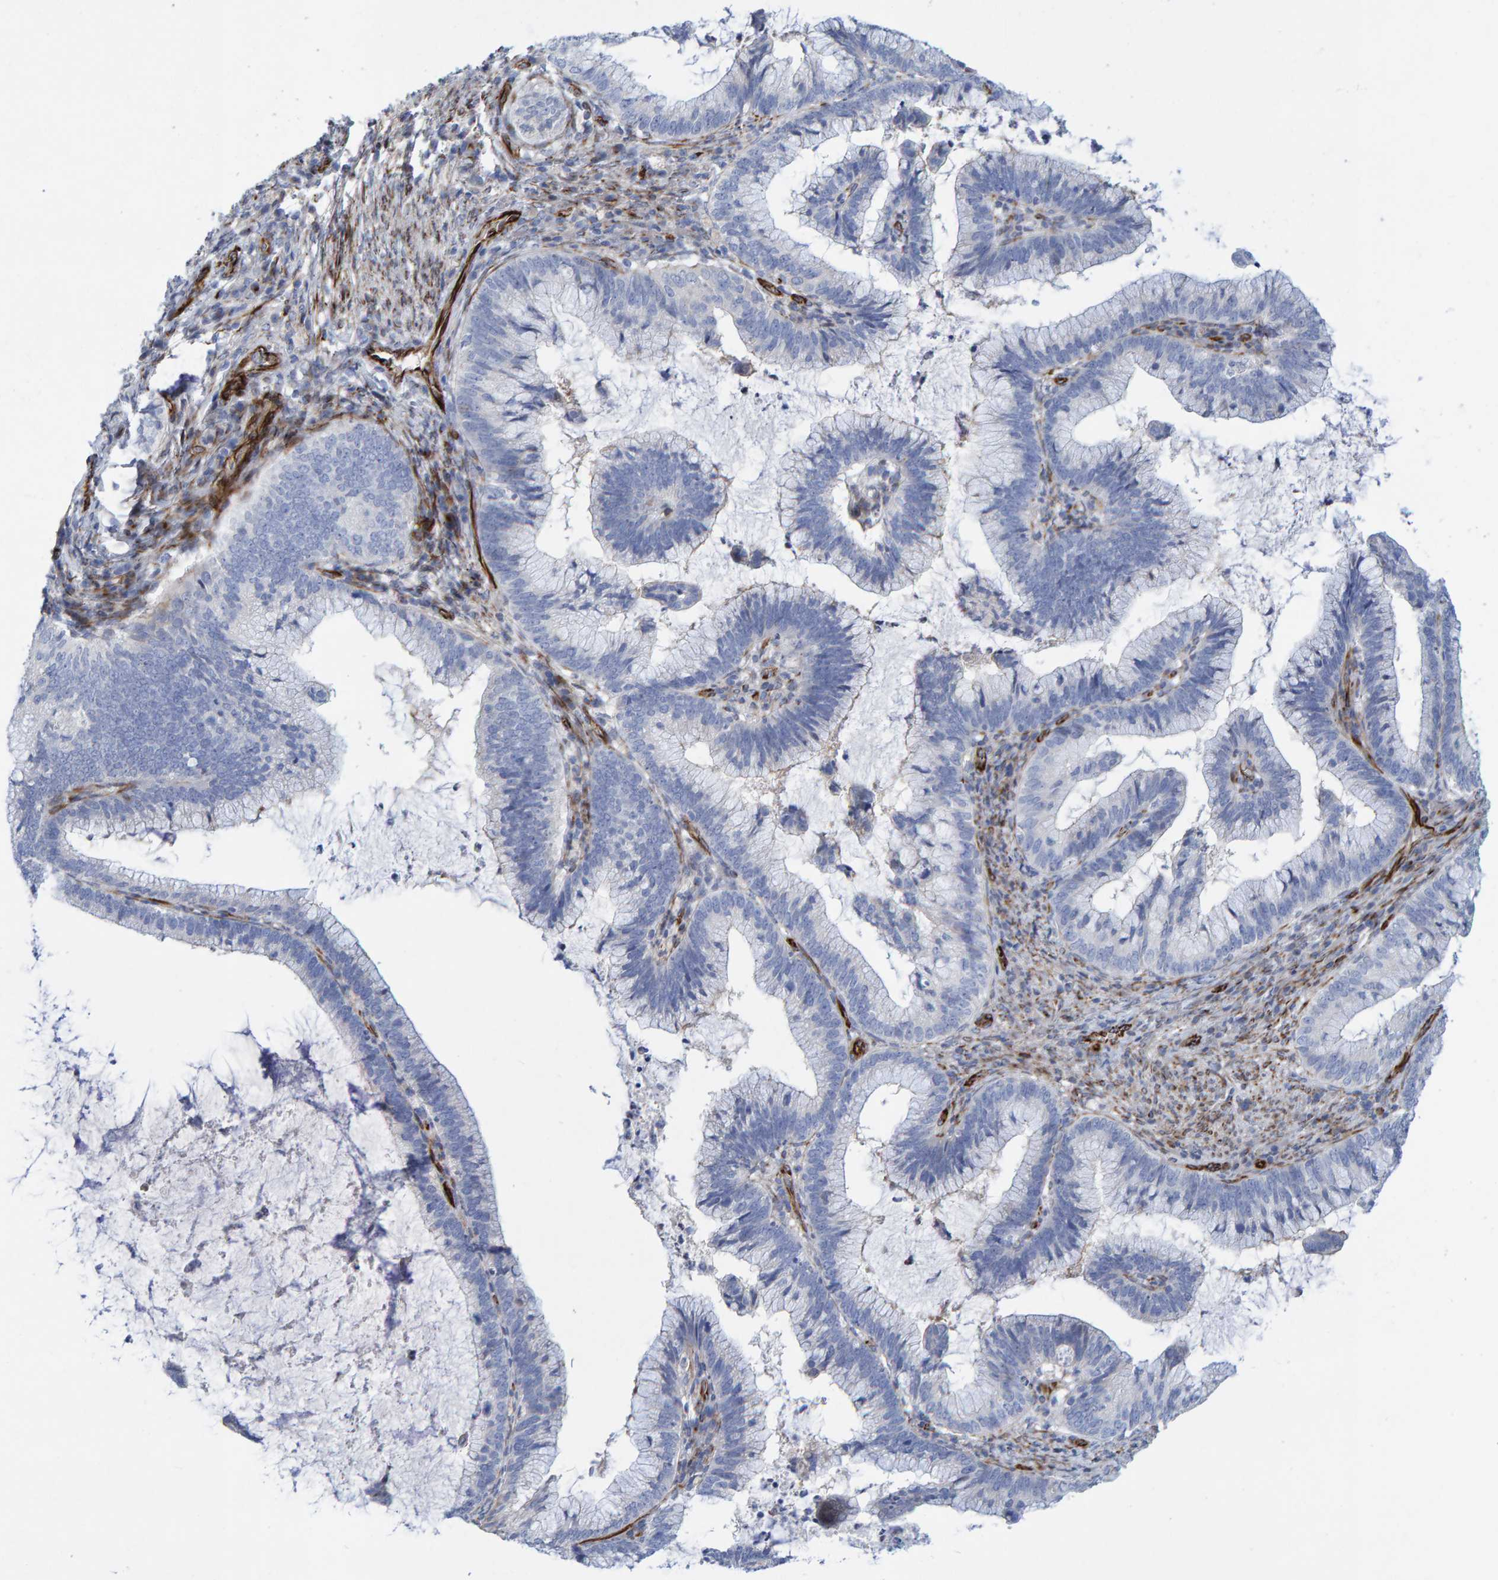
{"staining": {"intensity": "negative", "quantity": "none", "location": "none"}, "tissue": "cervical cancer", "cell_type": "Tumor cells", "image_type": "cancer", "snomed": [{"axis": "morphology", "description": "Adenocarcinoma, NOS"}, {"axis": "topography", "description": "Cervix"}], "caption": "High magnification brightfield microscopy of adenocarcinoma (cervical) stained with DAB (brown) and counterstained with hematoxylin (blue): tumor cells show no significant staining. The staining is performed using DAB brown chromogen with nuclei counter-stained in using hematoxylin.", "gene": "POLG2", "patient": {"sex": "female", "age": 36}}